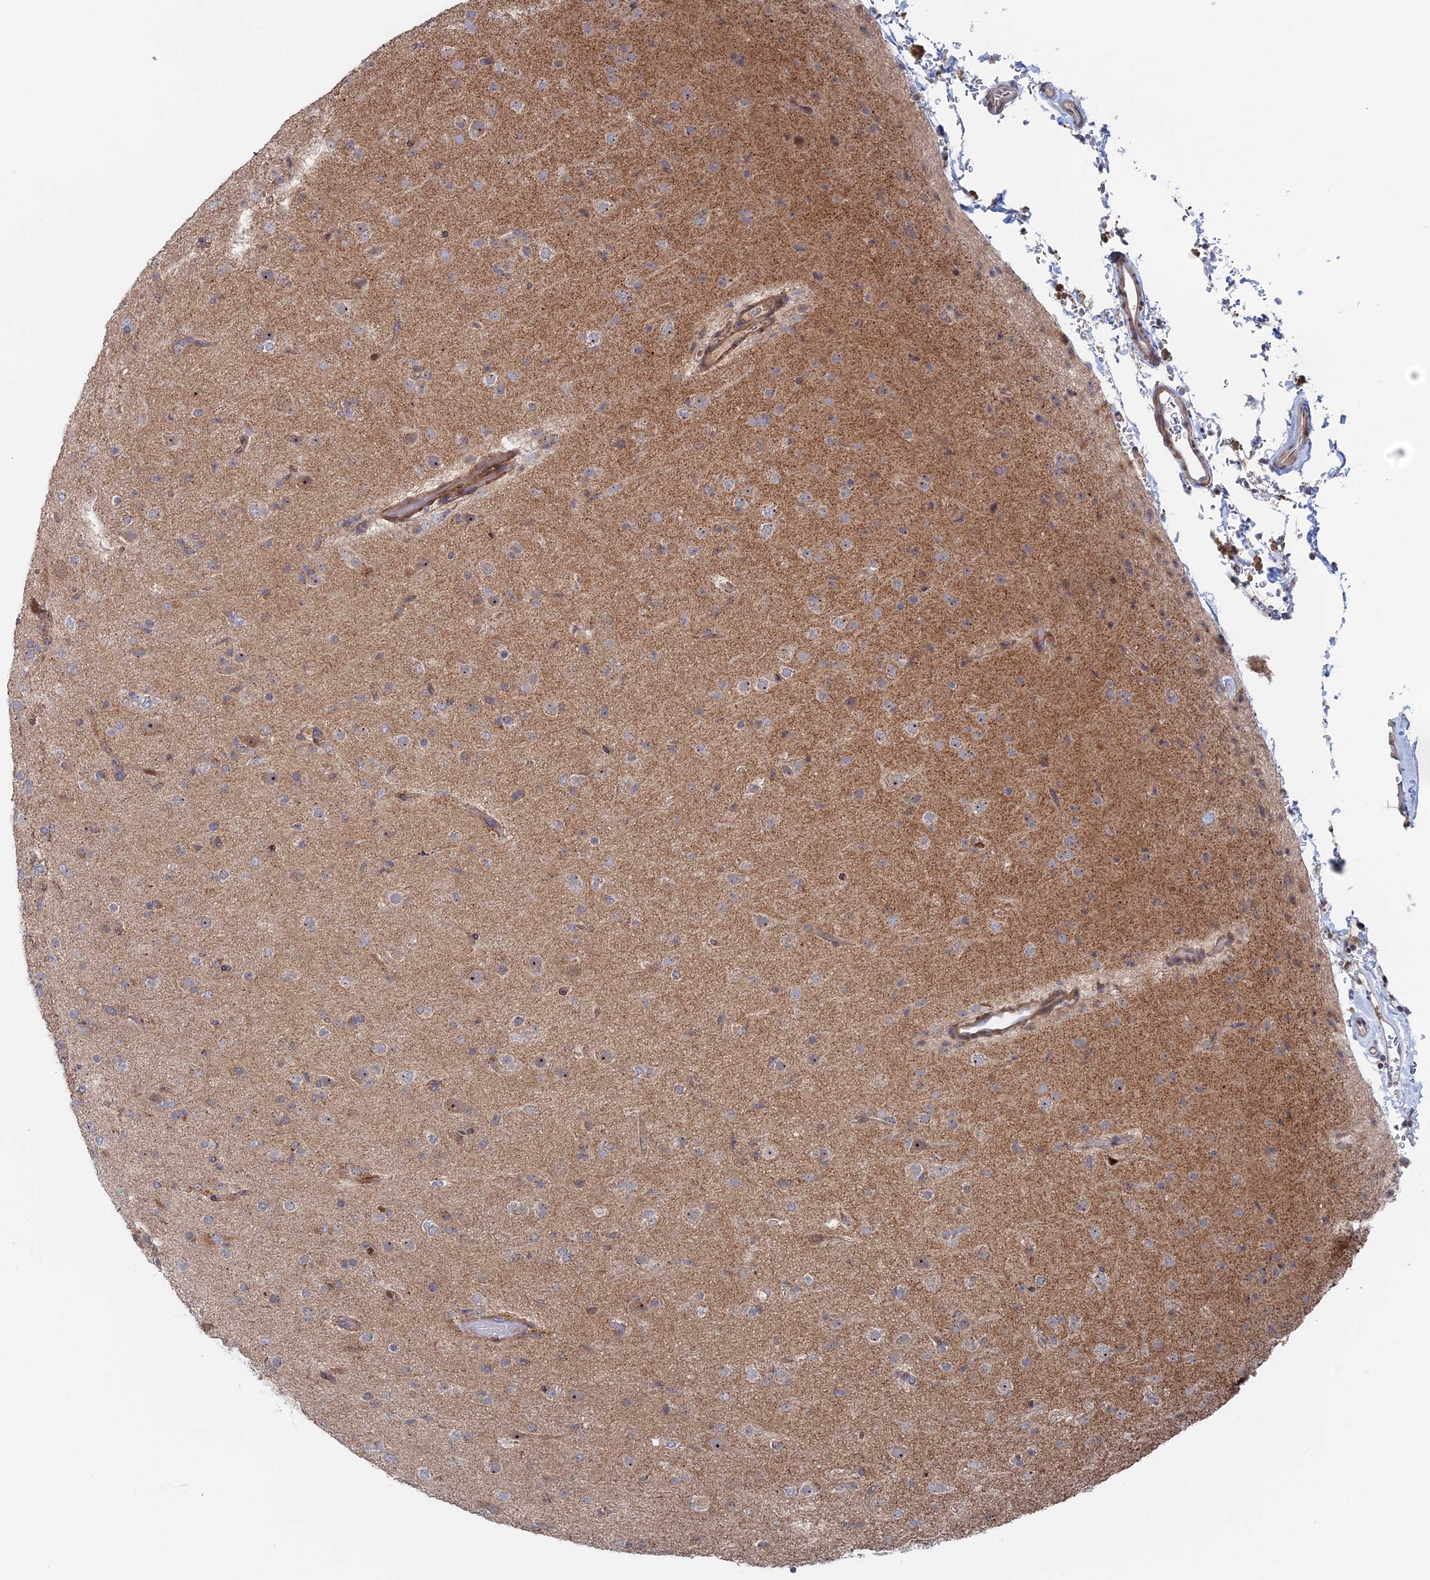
{"staining": {"intensity": "weak", "quantity": "<25%", "location": "cytoplasmic/membranous"}, "tissue": "glioma", "cell_type": "Tumor cells", "image_type": "cancer", "snomed": [{"axis": "morphology", "description": "Glioma, malignant, Low grade"}, {"axis": "topography", "description": "Brain"}], "caption": "DAB immunohistochemical staining of malignant glioma (low-grade) demonstrates no significant expression in tumor cells.", "gene": "IL7", "patient": {"sex": "male", "age": 65}}